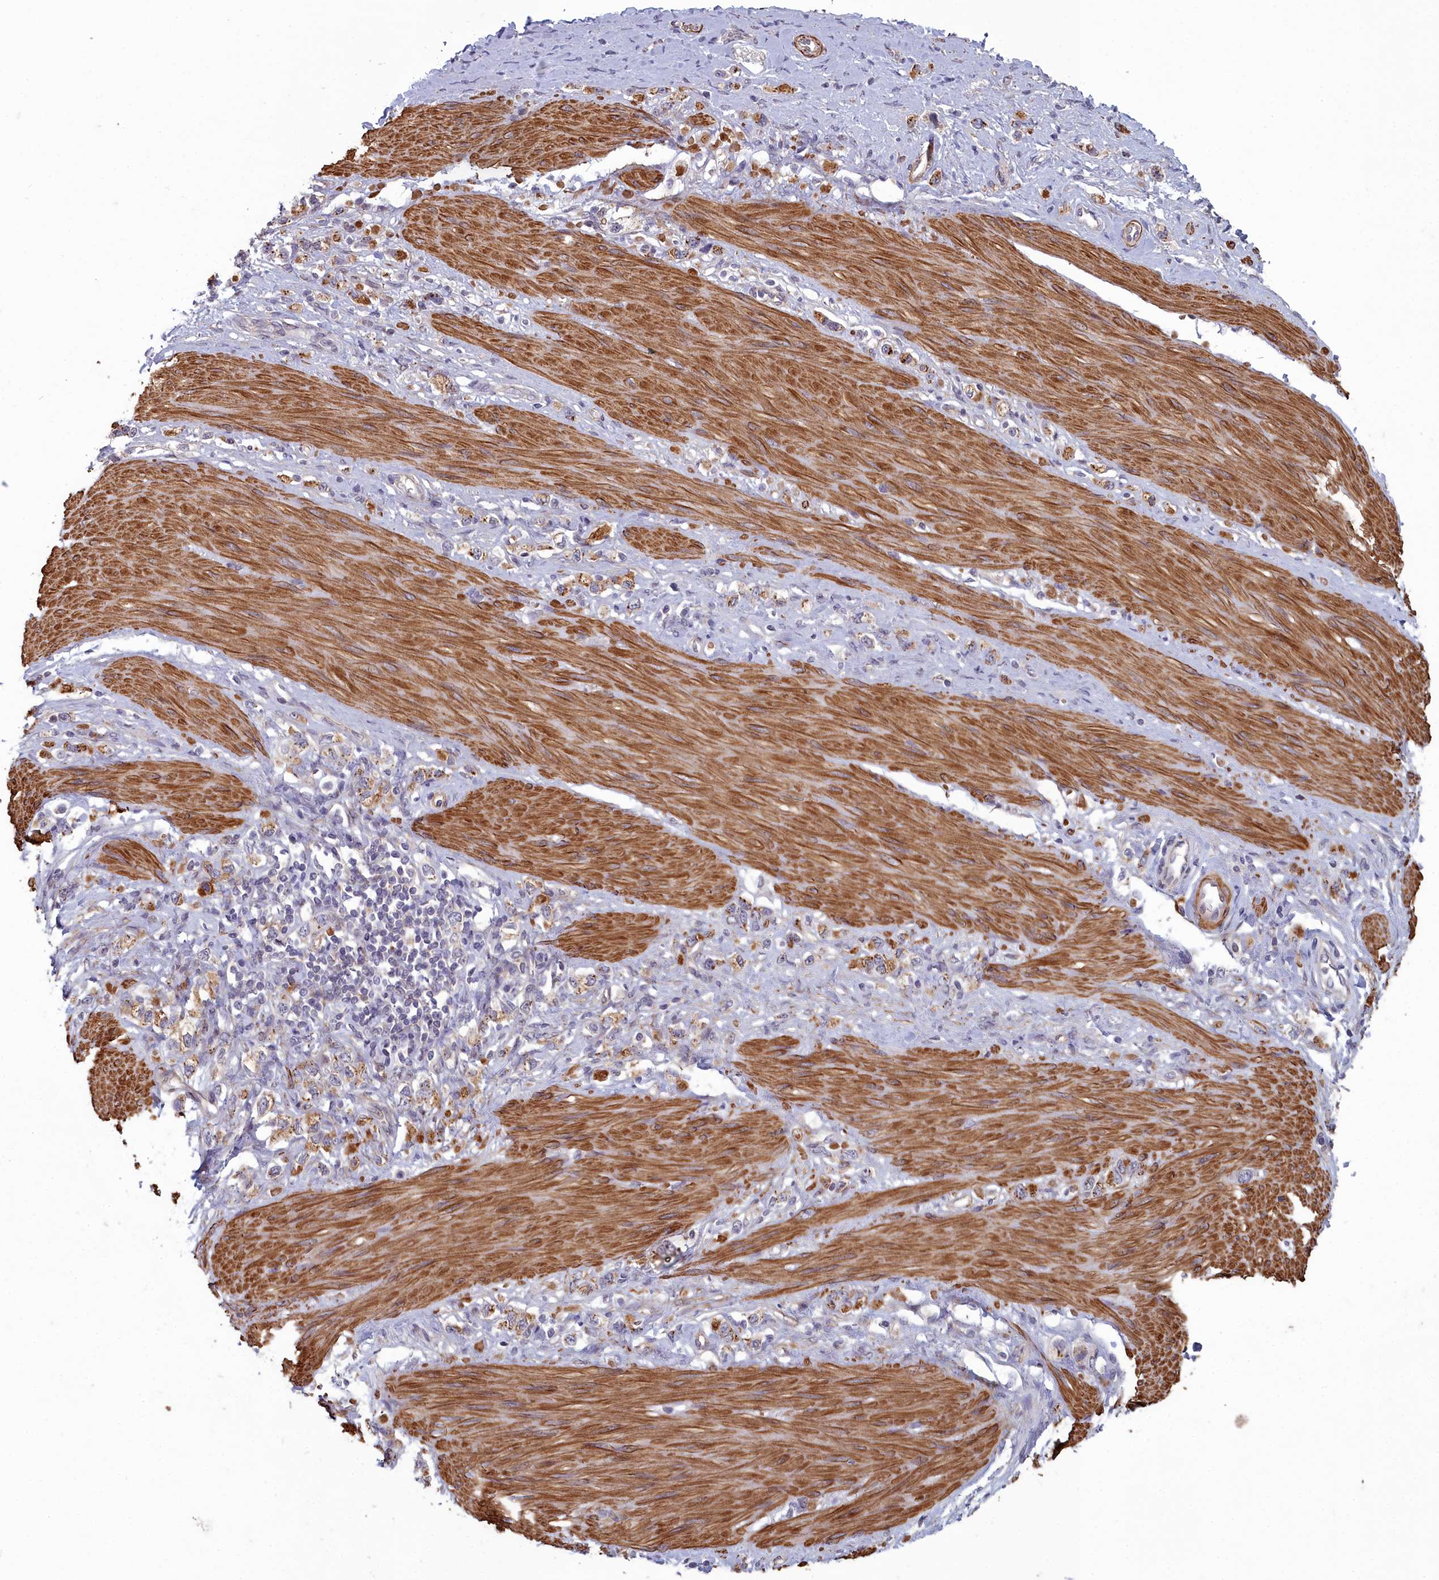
{"staining": {"intensity": "moderate", "quantity": "25%-75%", "location": "cytoplasmic/membranous"}, "tissue": "stomach cancer", "cell_type": "Tumor cells", "image_type": "cancer", "snomed": [{"axis": "morphology", "description": "Adenocarcinoma, NOS"}, {"axis": "topography", "description": "Stomach"}], "caption": "The photomicrograph demonstrates staining of stomach cancer, revealing moderate cytoplasmic/membranous protein staining (brown color) within tumor cells. The staining was performed using DAB, with brown indicating positive protein expression. Nuclei are stained blue with hematoxylin.", "gene": "ZNF626", "patient": {"sex": "female", "age": 65}}